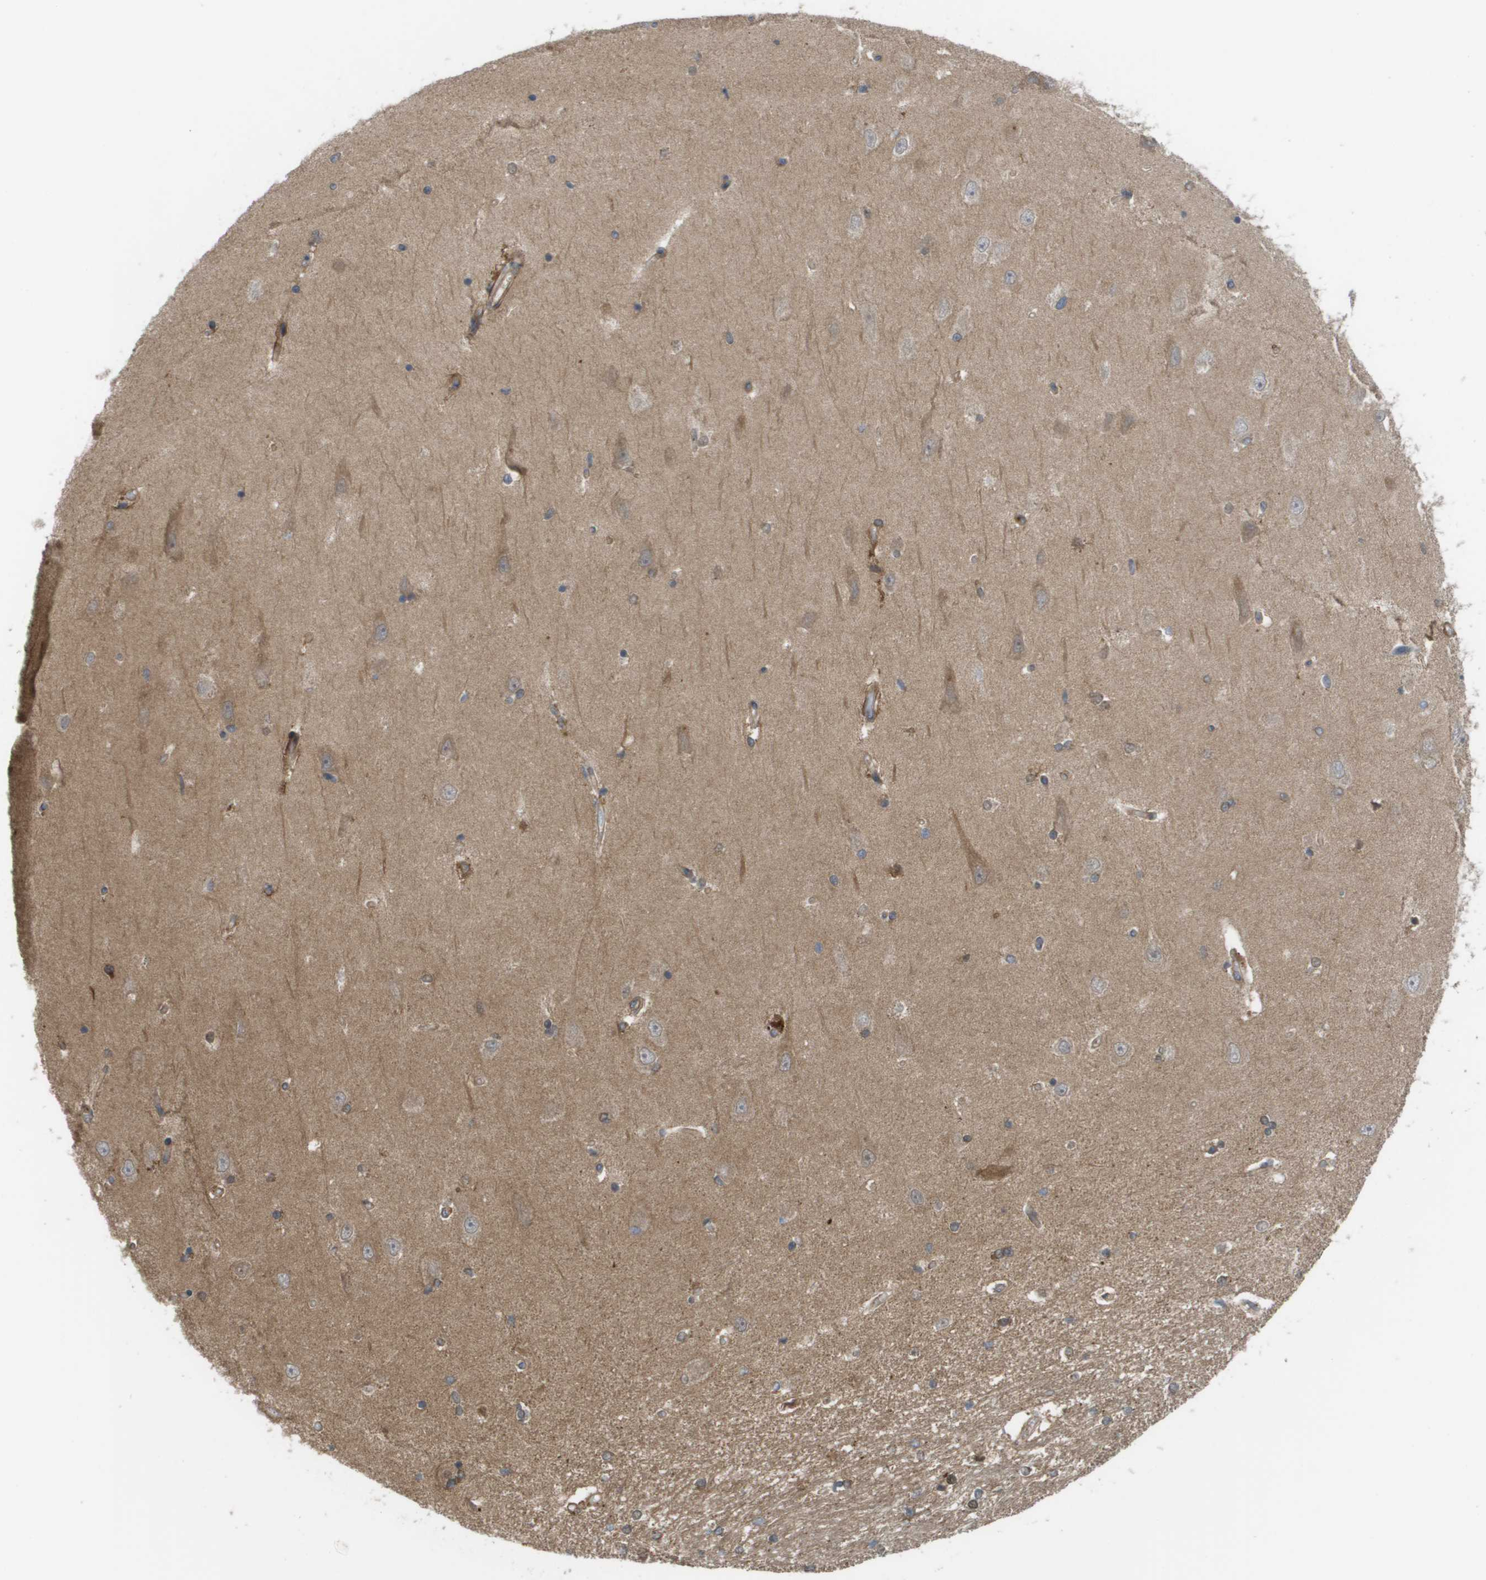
{"staining": {"intensity": "moderate", "quantity": "25%-75%", "location": "cytoplasmic/membranous"}, "tissue": "hippocampus", "cell_type": "Glial cells", "image_type": "normal", "snomed": [{"axis": "morphology", "description": "Normal tissue, NOS"}, {"axis": "topography", "description": "Hippocampus"}], "caption": "Normal hippocampus exhibits moderate cytoplasmic/membranous positivity in approximately 25%-75% of glial cells (DAB IHC, brown staining for protein, blue staining for nuclei)..", "gene": "CTPS2", "patient": {"sex": "male", "age": 45}}